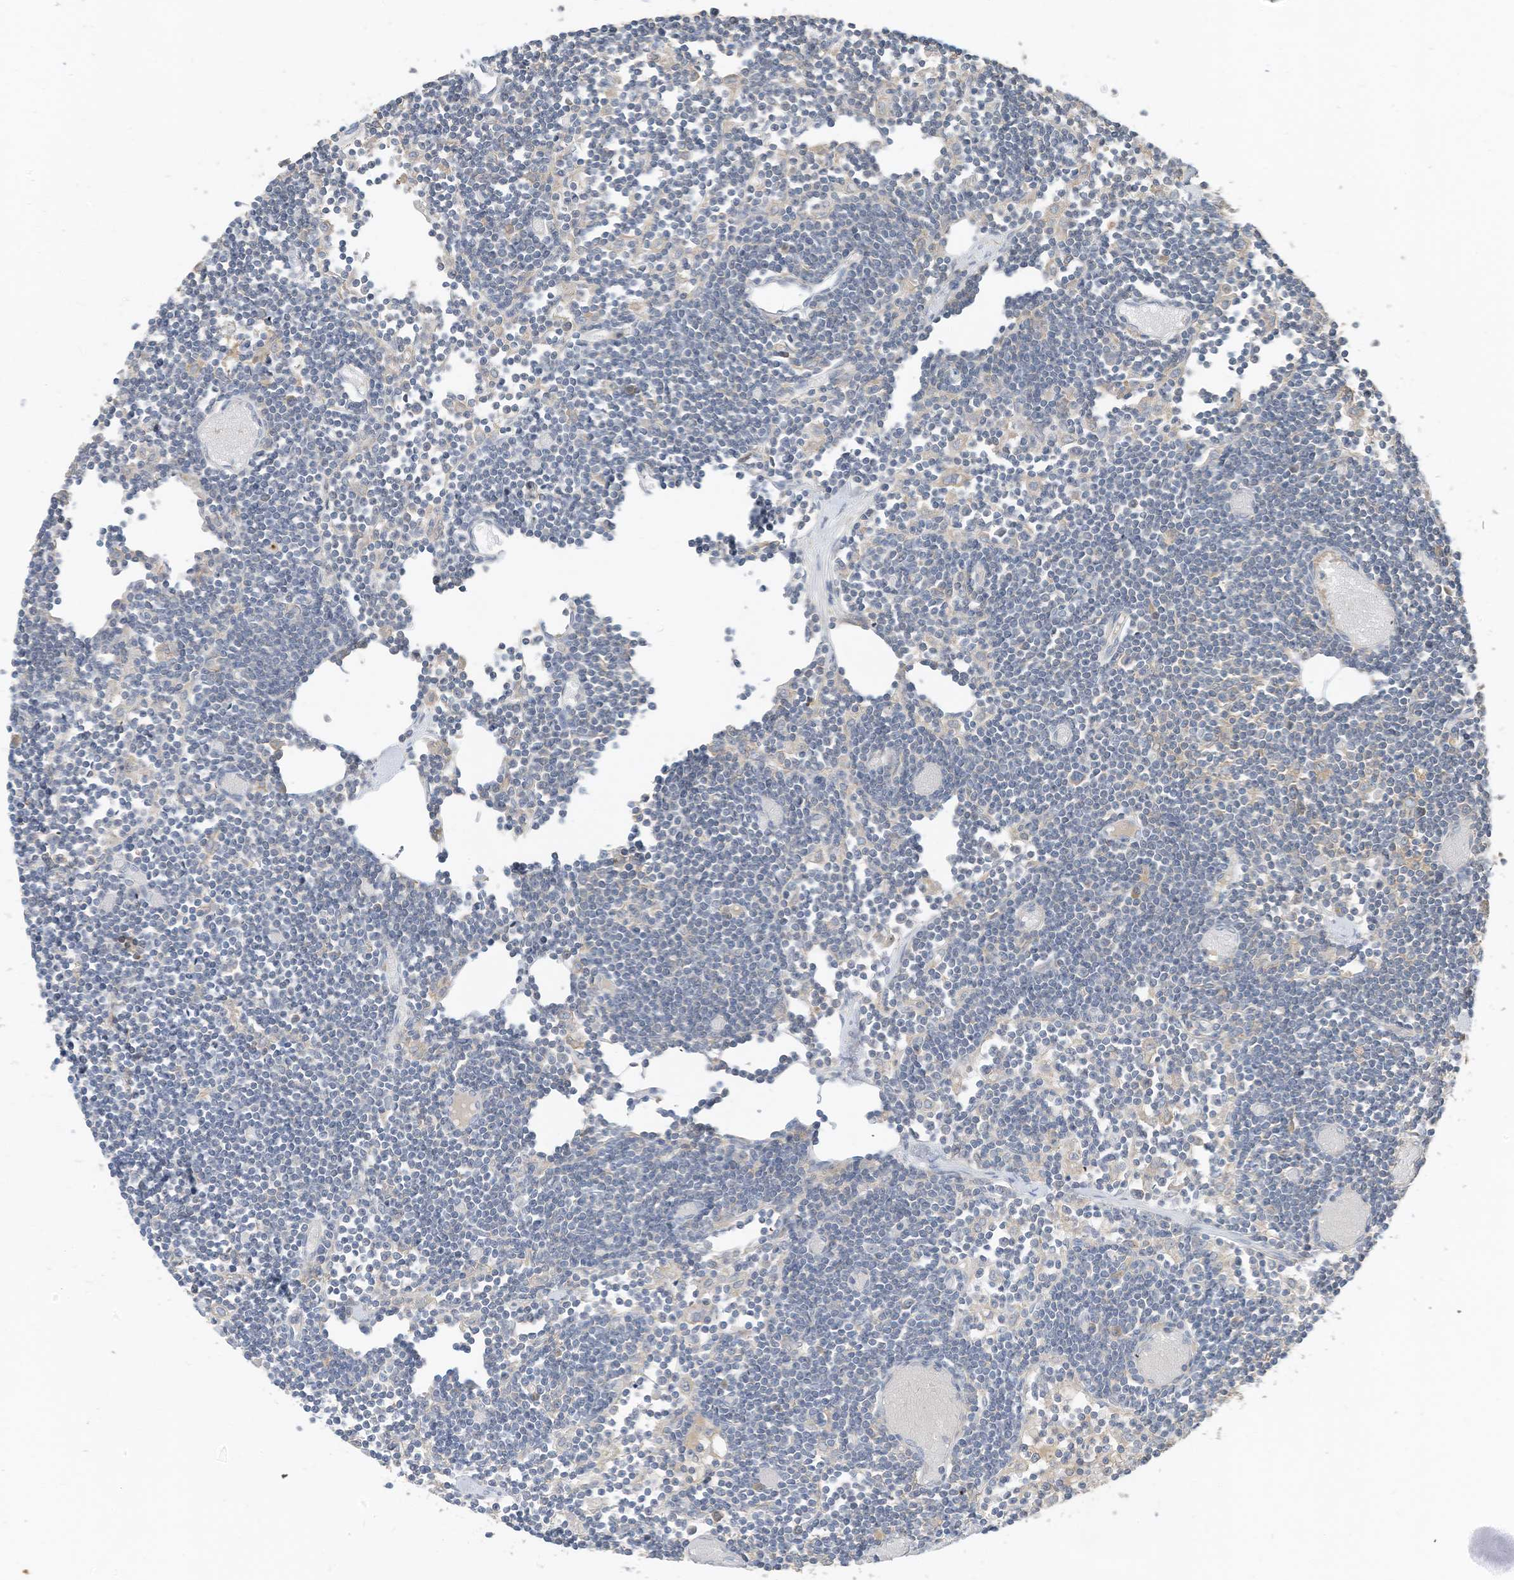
{"staining": {"intensity": "negative", "quantity": "none", "location": "none"}, "tissue": "lymph node", "cell_type": "Germinal center cells", "image_type": "normal", "snomed": [{"axis": "morphology", "description": "Normal tissue, NOS"}, {"axis": "topography", "description": "Lymph node"}], "caption": "This is an IHC histopathology image of normal human lymph node. There is no expression in germinal center cells.", "gene": "SLFN14", "patient": {"sex": "female", "age": 11}}